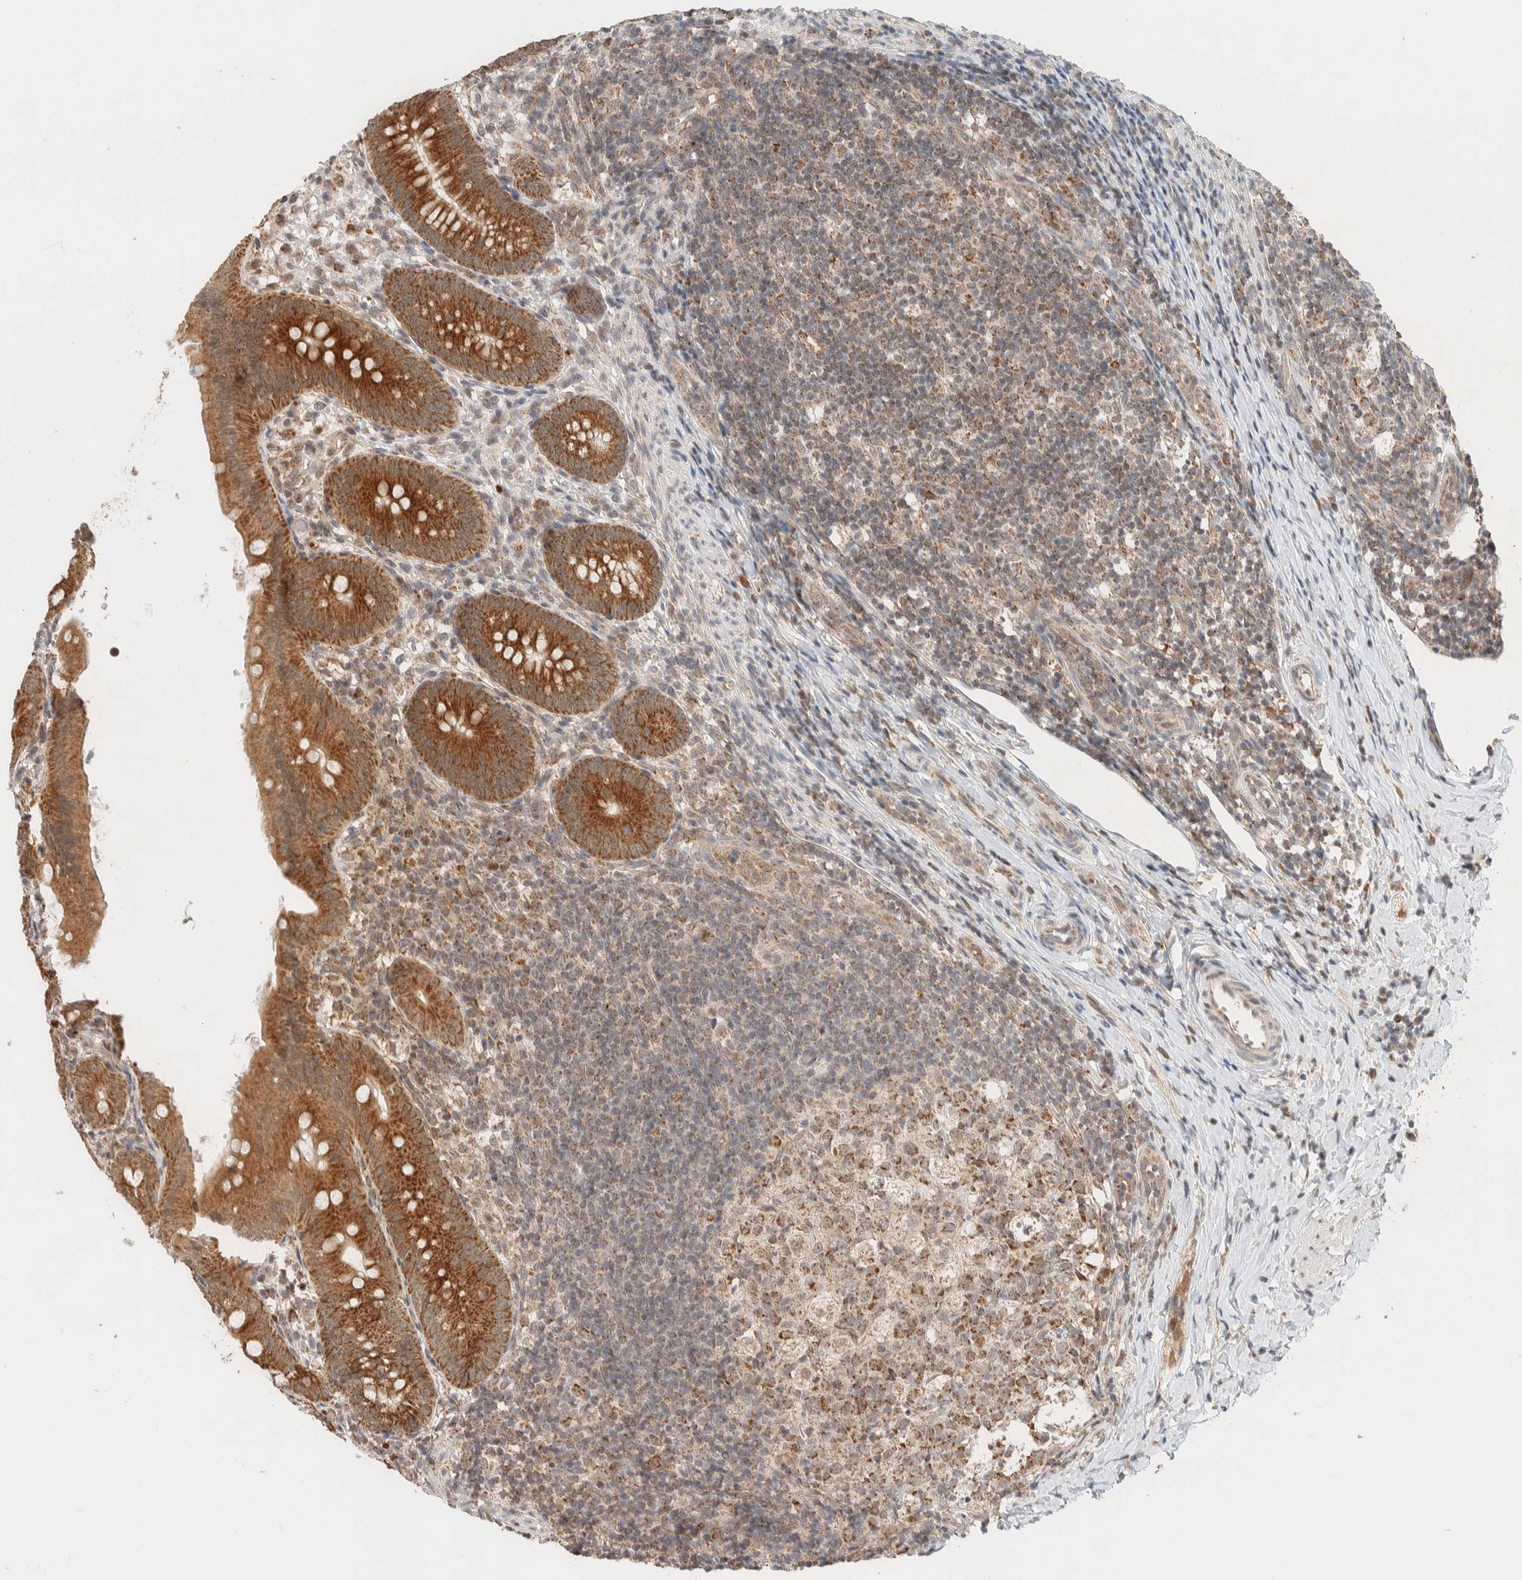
{"staining": {"intensity": "strong", "quantity": ">75%", "location": "cytoplasmic/membranous"}, "tissue": "appendix", "cell_type": "Glandular cells", "image_type": "normal", "snomed": [{"axis": "morphology", "description": "Normal tissue, NOS"}, {"axis": "topography", "description": "Appendix"}], "caption": "The immunohistochemical stain highlights strong cytoplasmic/membranous positivity in glandular cells of unremarkable appendix. The protein of interest is shown in brown color, while the nuclei are stained blue.", "gene": "MRPL41", "patient": {"sex": "male", "age": 1}}